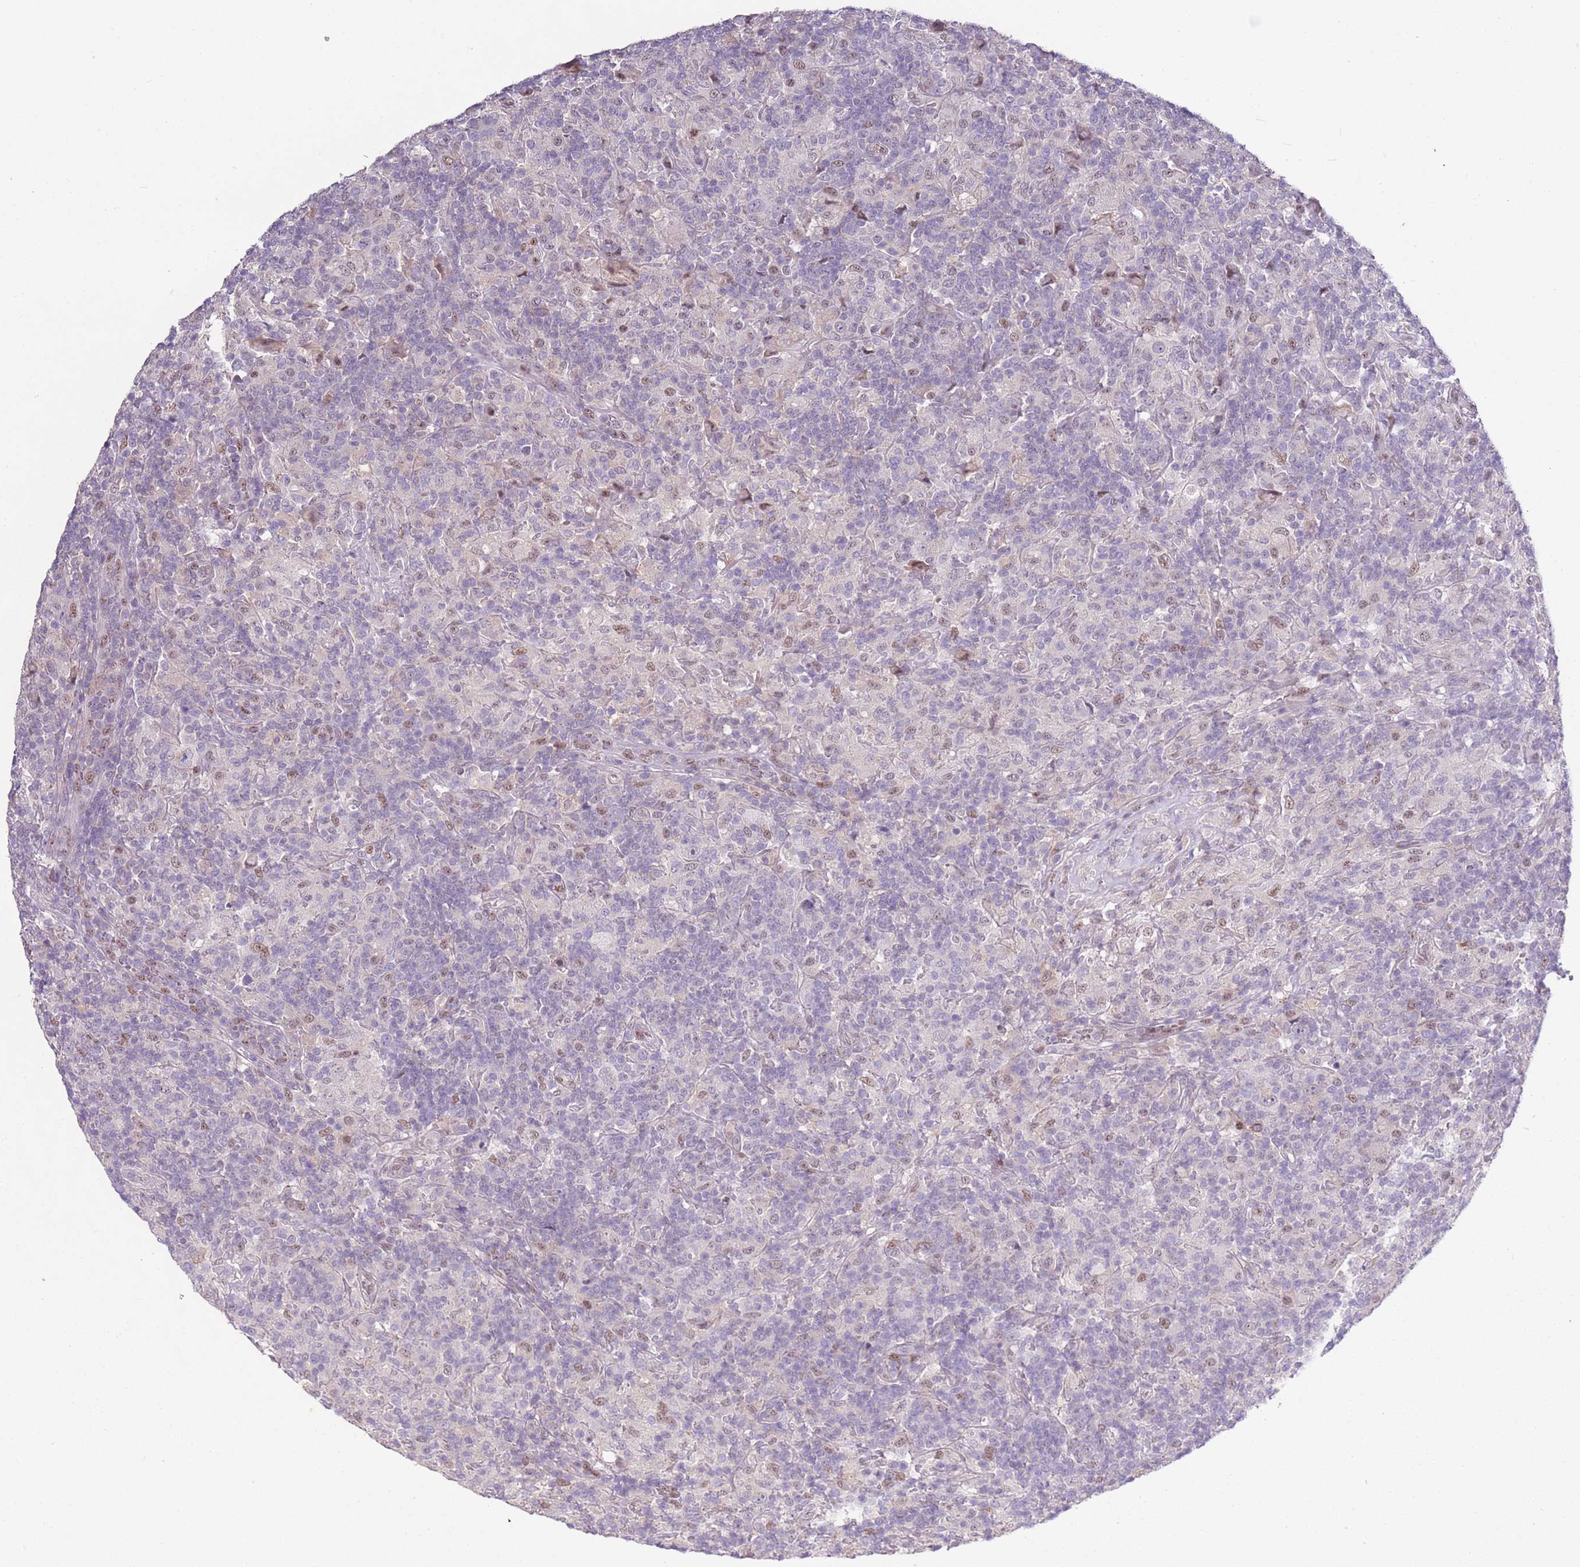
{"staining": {"intensity": "negative", "quantity": "none", "location": "none"}, "tissue": "lymphoma", "cell_type": "Tumor cells", "image_type": "cancer", "snomed": [{"axis": "morphology", "description": "Hodgkin's disease, NOS"}, {"axis": "topography", "description": "Lymph node"}], "caption": "Histopathology image shows no protein positivity in tumor cells of Hodgkin's disease tissue.", "gene": "CAPN9", "patient": {"sex": "male", "age": 70}}